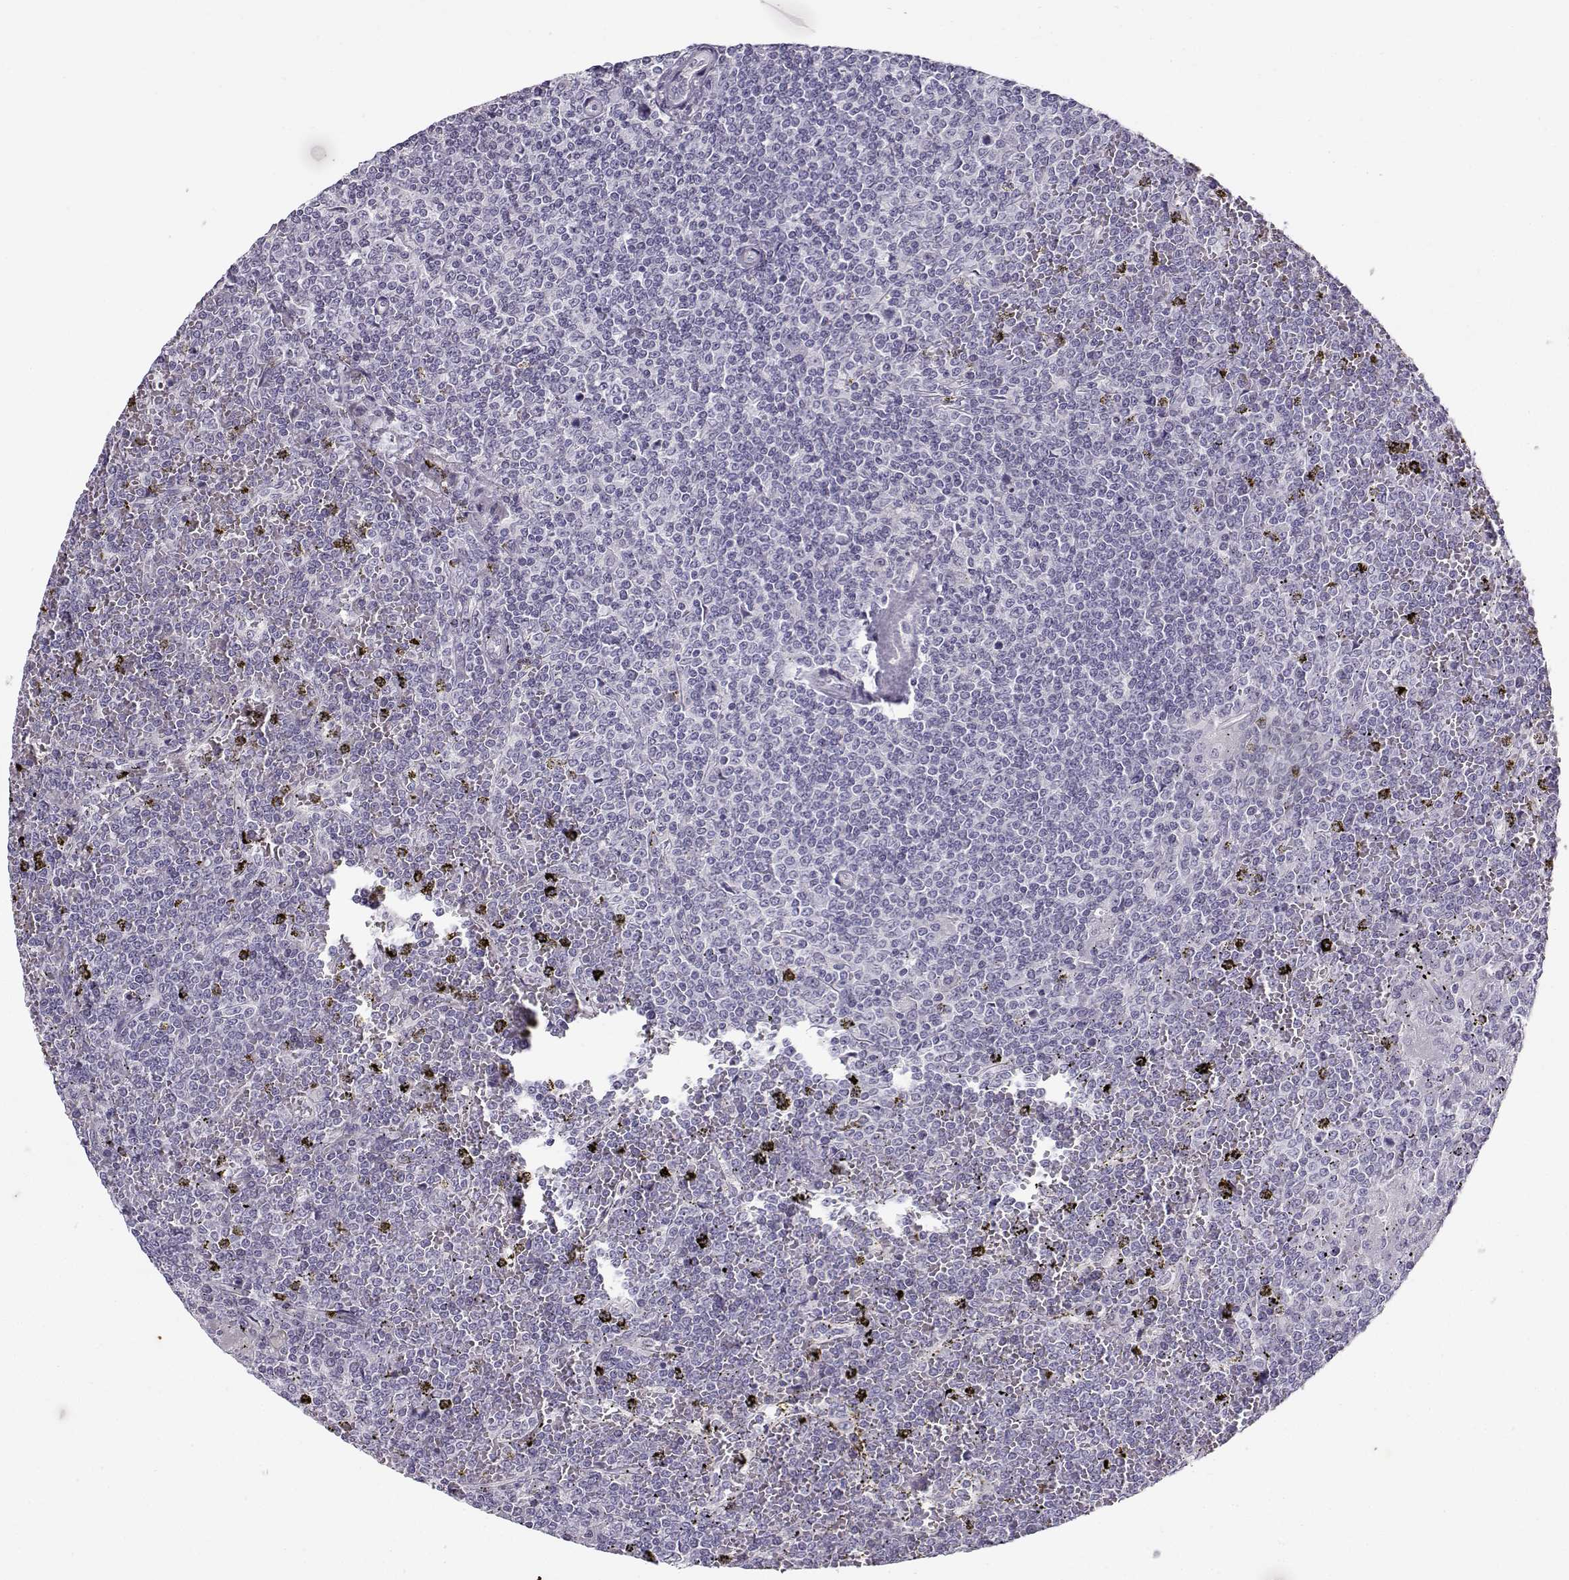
{"staining": {"intensity": "negative", "quantity": "none", "location": "none"}, "tissue": "lymphoma", "cell_type": "Tumor cells", "image_type": "cancer", "snomed": [{"axis": "morphology", "description": "Malignant lymphoma, non-Hodgkin's type, Low grade"}, {"axis": "topography", "description": "Spleen"}], "caption": "IHC image of neoplastic tissue: human lymphoma stained with DAB reveals no significant protein staining in tumor cells.", "gene": "TEX55", "patient": {"sex": "female", "age": 19}}